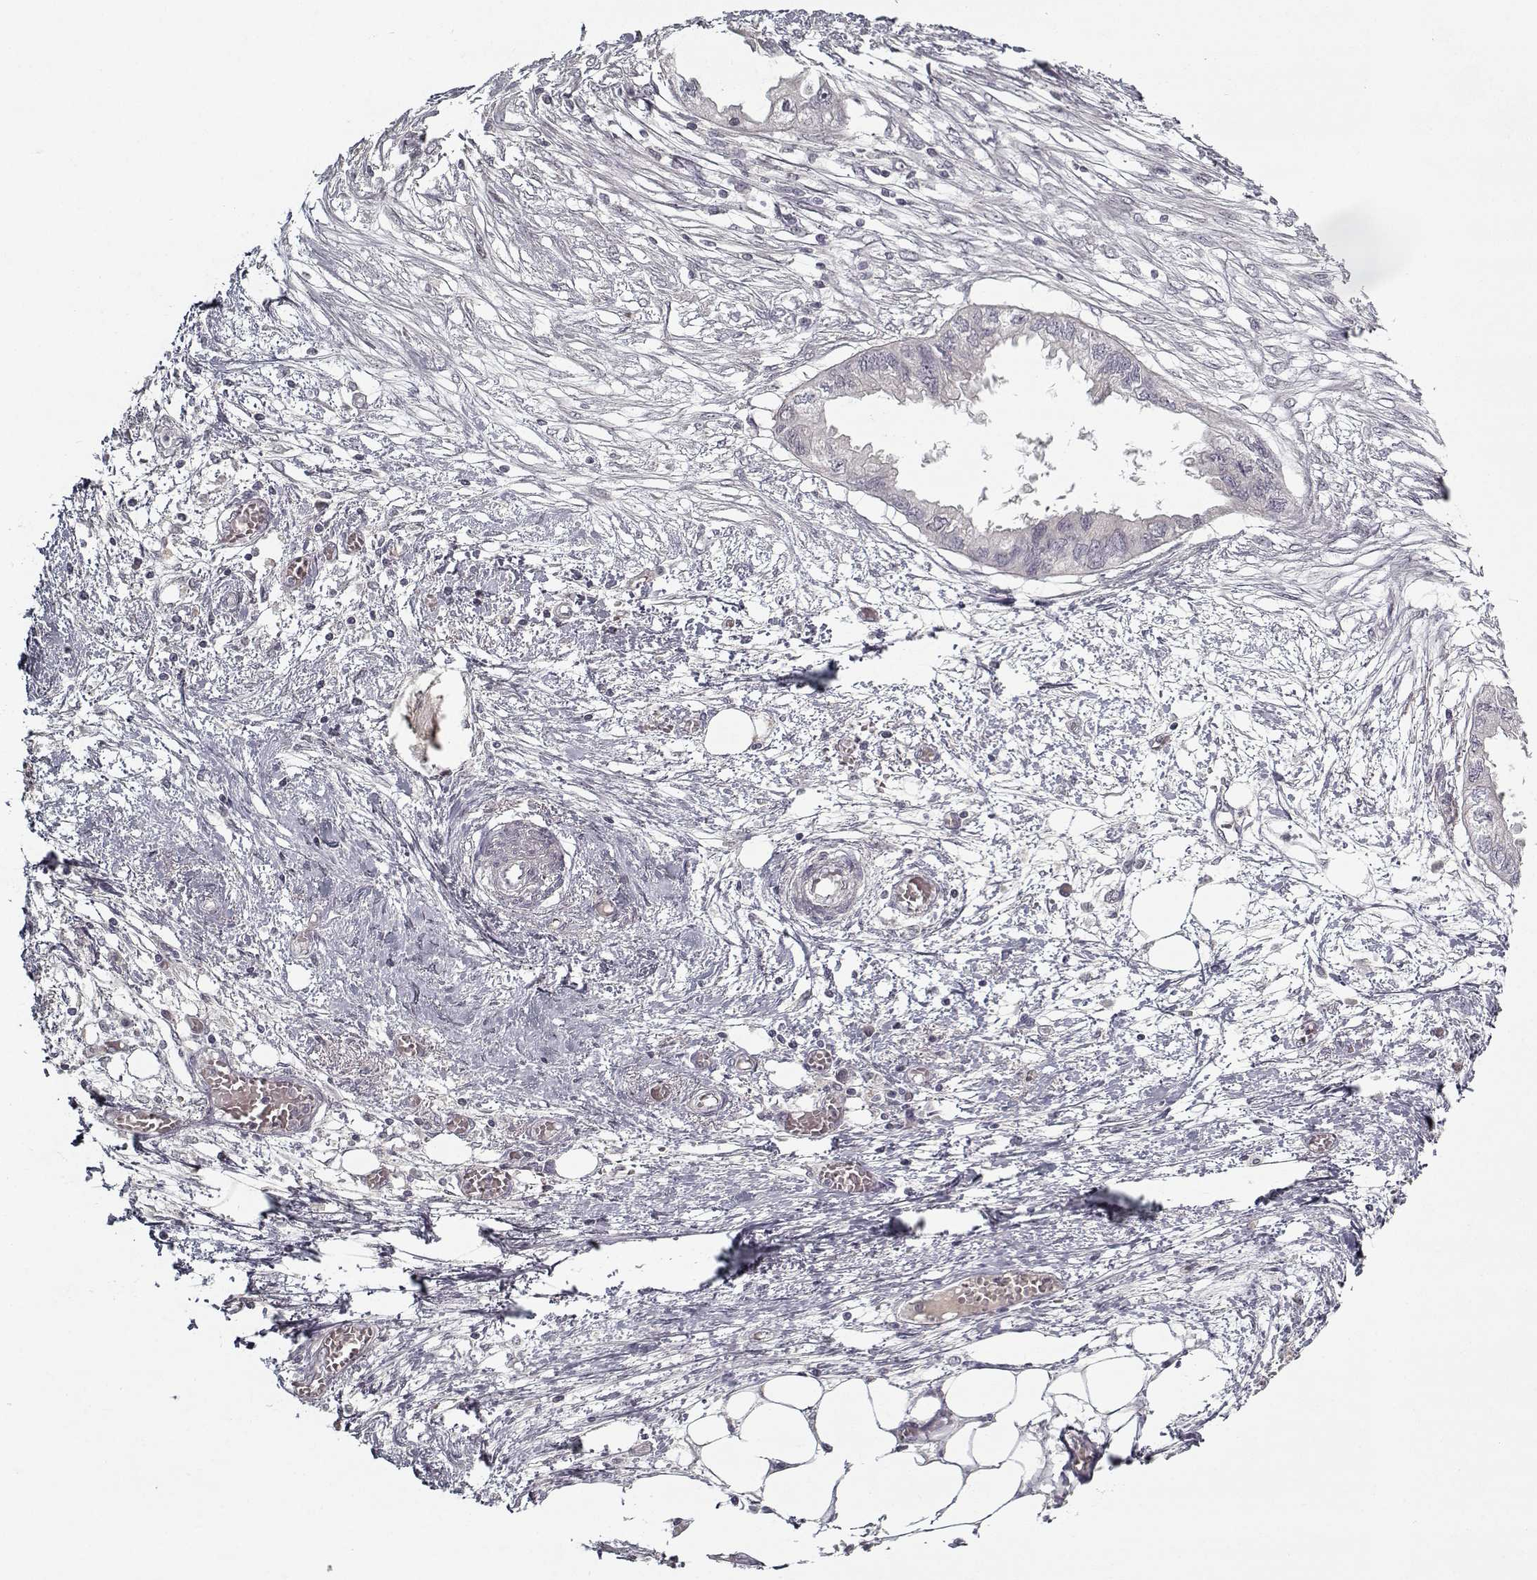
{"staining": {"intensity": "negative", "quantity": "none", "location": "none"}, "tissue": "endometrial cancer", "cell_type": "Tumor cells", "image_type": "cancer", "snomed": [{"axis": "morphology", "description": "Adenocarcinoma, NOS"}, {"axis": "morphology", "description": "Adenocarcinoma, metastatic, NOS"}, {"axis": "topography", "description": "Adipose tissue"}, {"axis": "topography", "description": "Endometrium"}], "caption": "The IHC histopathology image has no significant staining in tumor cells of endometrial metastatic adenocarcinoma tissue. (DAB immunohistochemistry with hematoxylin counter stain).", "gene": "LAMA2", "patient": {"sex": "female", "age": 67}}